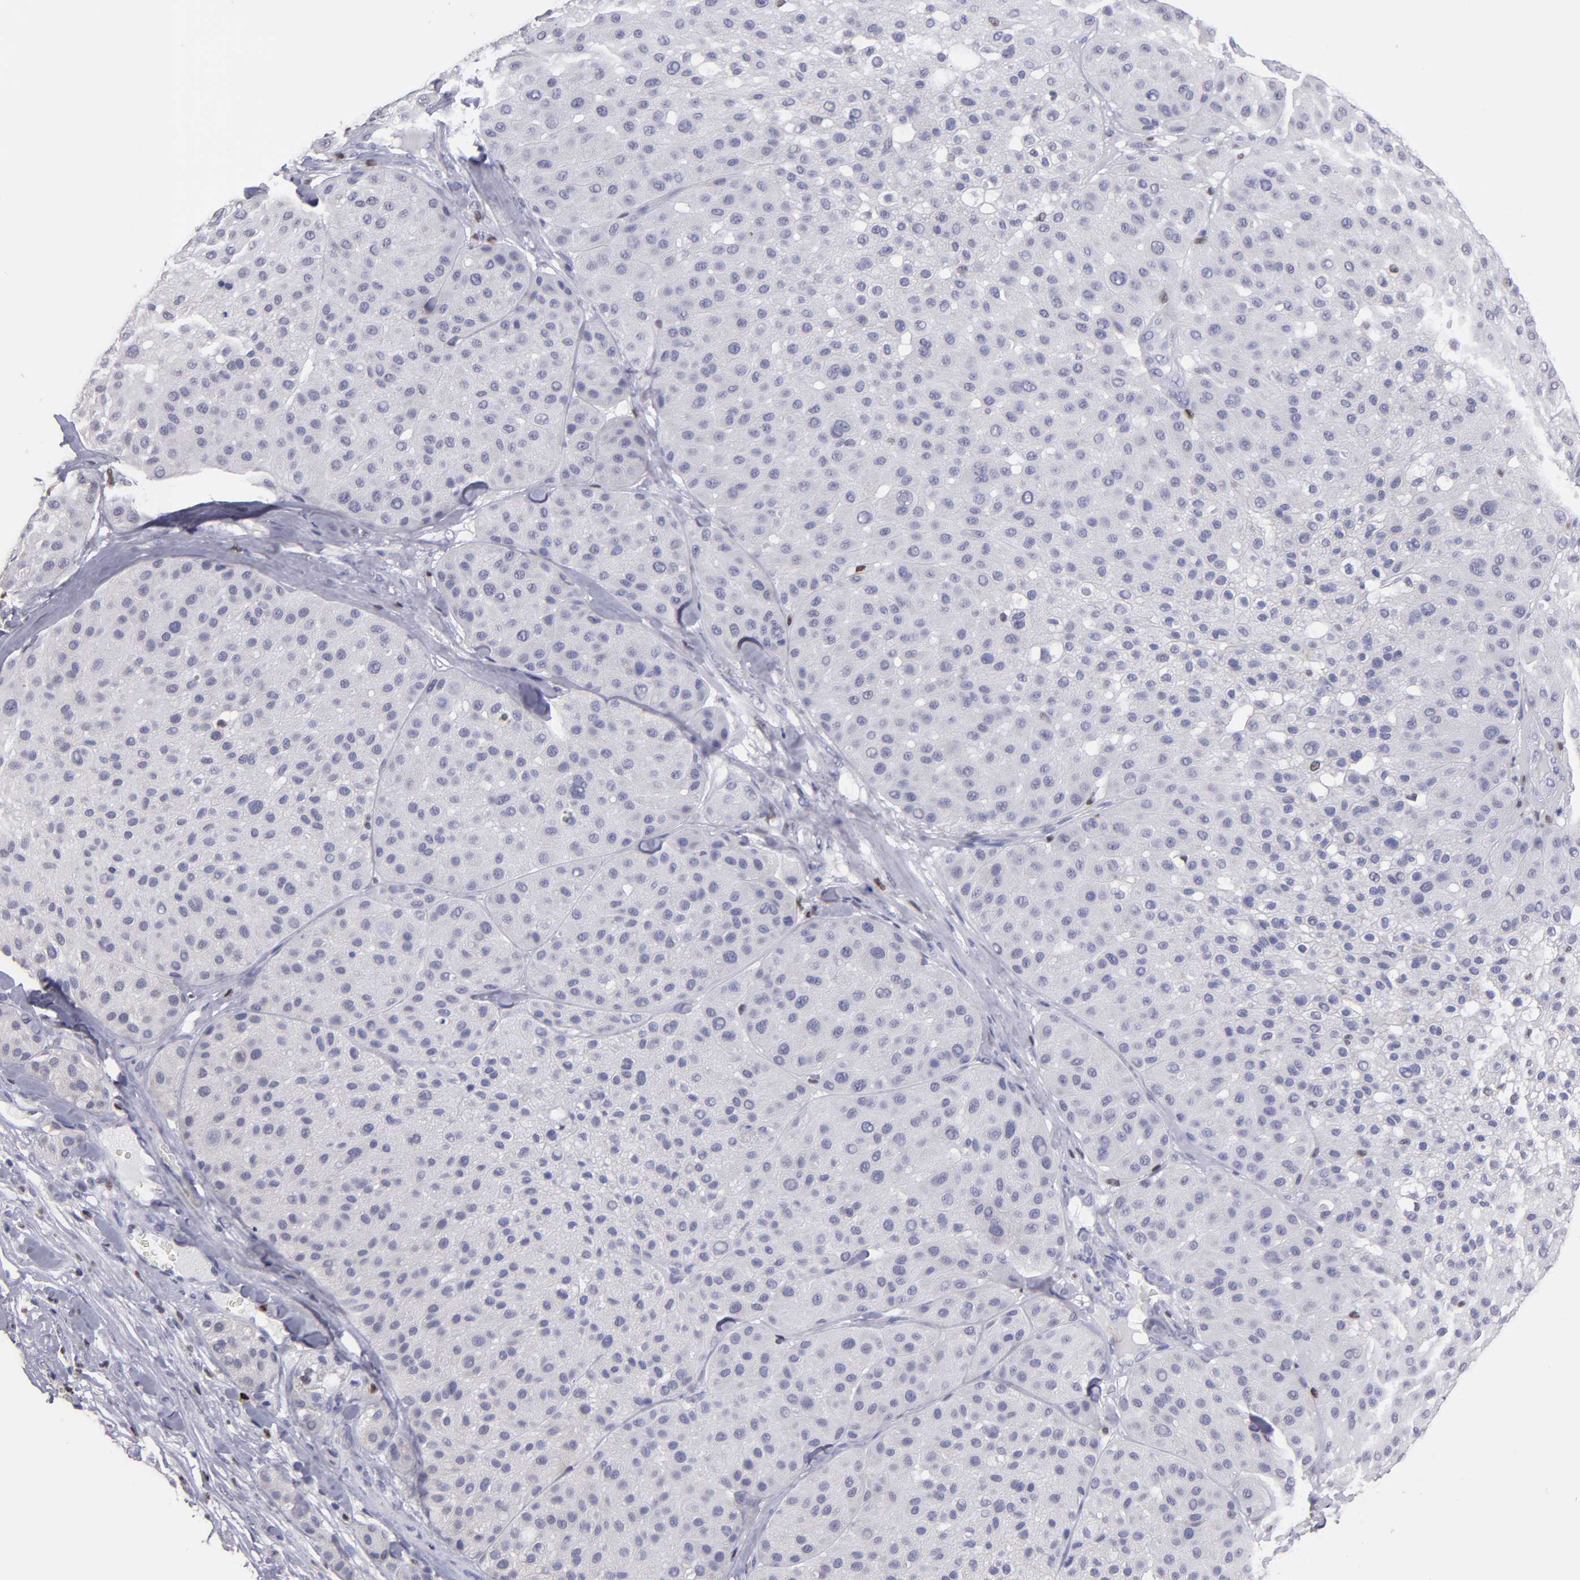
{"staining": {"intensity": "negative", "quantity": "none", "location": "none"}, "tissue": "melanoma", "cell_type": "Tumor cells", "image_type": "cancer", "snomed": [{"axis": "morphology", "description": "Normal tissue, NOS"}, {"axis": "morphology", "description": "Malignant melanoma, Metastatic site"}, {"axis": "topography", "description": "Skin"}], "caption": "Photomicrograph shows no significant protein staining in tumor cells of malignant melanoma (metastatic site). Nuclei are stained in blue.", "gene": "IRF8", "patient": {"sex": "male", "age": 41}}